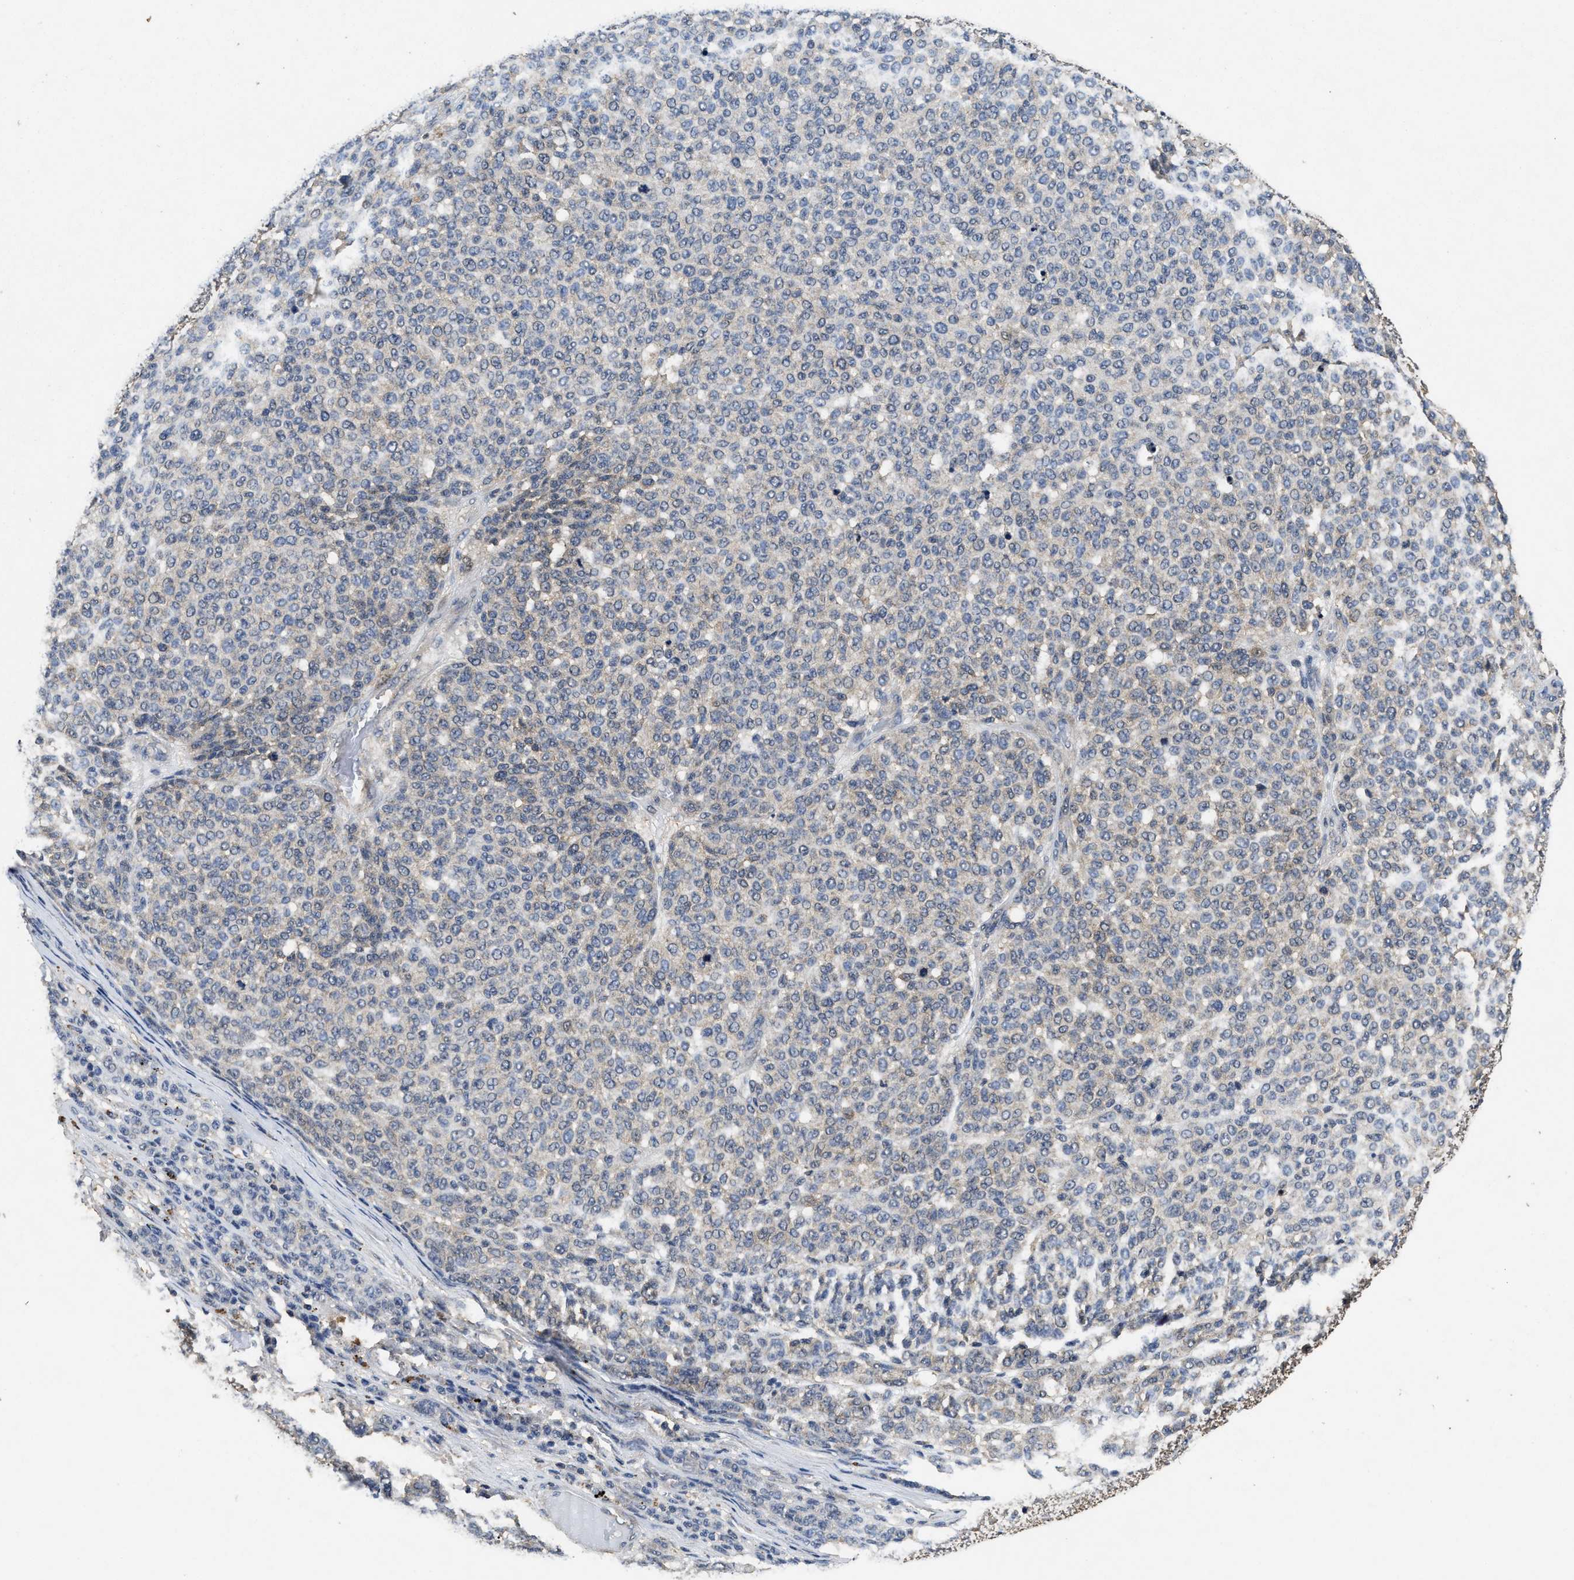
{"staining": {"intensity": "weak", "quantity": "<25%", "location": "cytoplasmic/membranous"}, "tissue": "melanoma", "cell_type": "Tumor cells", "image_type": "cancer", "snomed": [{"axis": "morphology", "description": "Malignant melanoma, NOS"}, {"axis": "topography", "description": "Skin"}], "caption": "Immunohistochemistry photomicrograph of neoplastic tissue: malignant melanoma stained with DAB displays no significant protein staining in tumor cells.", "gene": "ACAT2", "patient": {"sex": "male", "age": 59}}